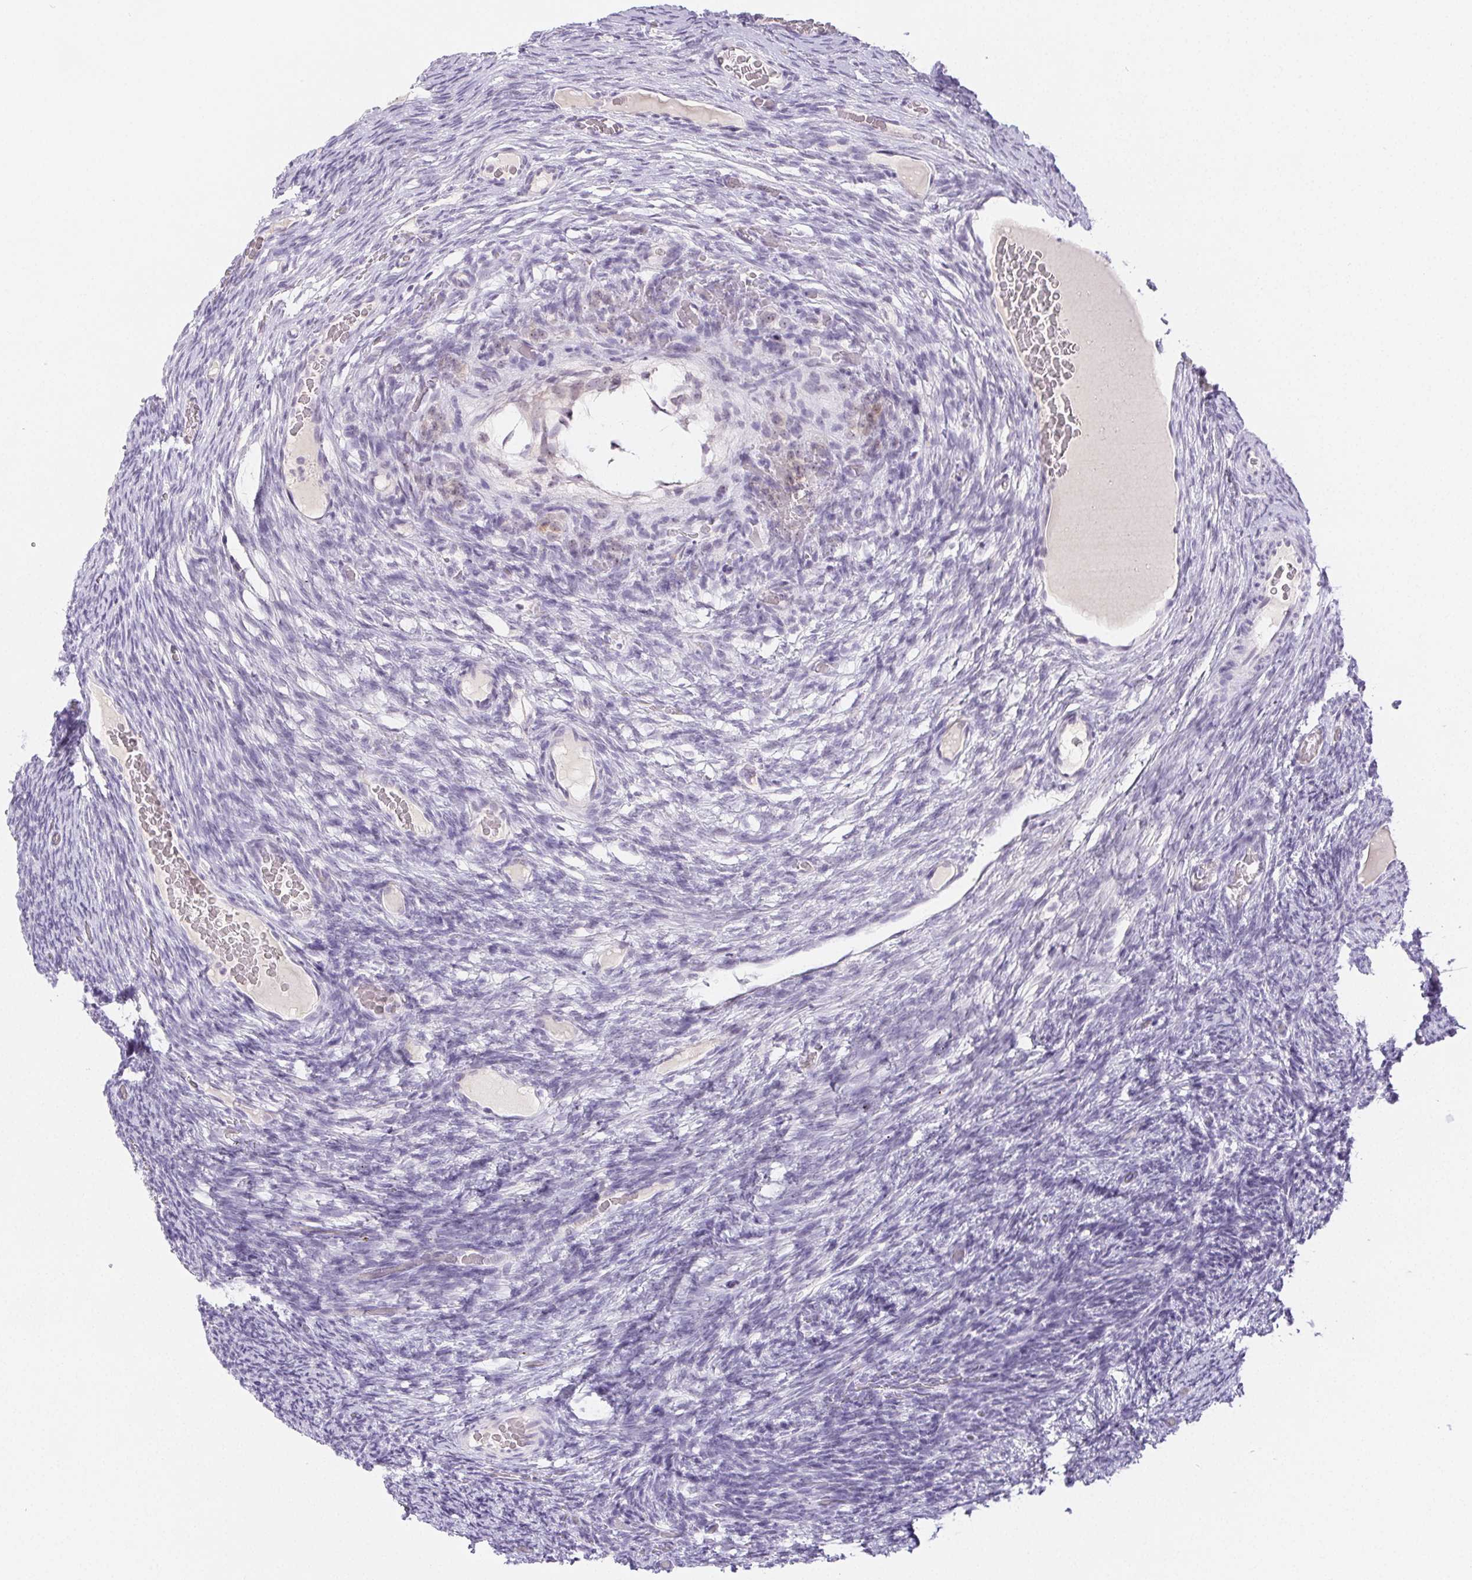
{"staining": {"intensity": "negative", "quantity": "none", "location": "none"}, "tissue": "ovary", "cell_type": "Ovarian stroma cells", "image_type": "normal", "snomed": [{"axis": "morphology", "description": "Normal tissue, NOS"}, {"axis": "topography", "description": "Ovary"}], "caption": "This is an IHC photomicrograph of benign human ovary. There is no expression in ovarian stroma cells.", "gene": "ST8SIA3", "patient": {"sex": "female", "age": 34}}